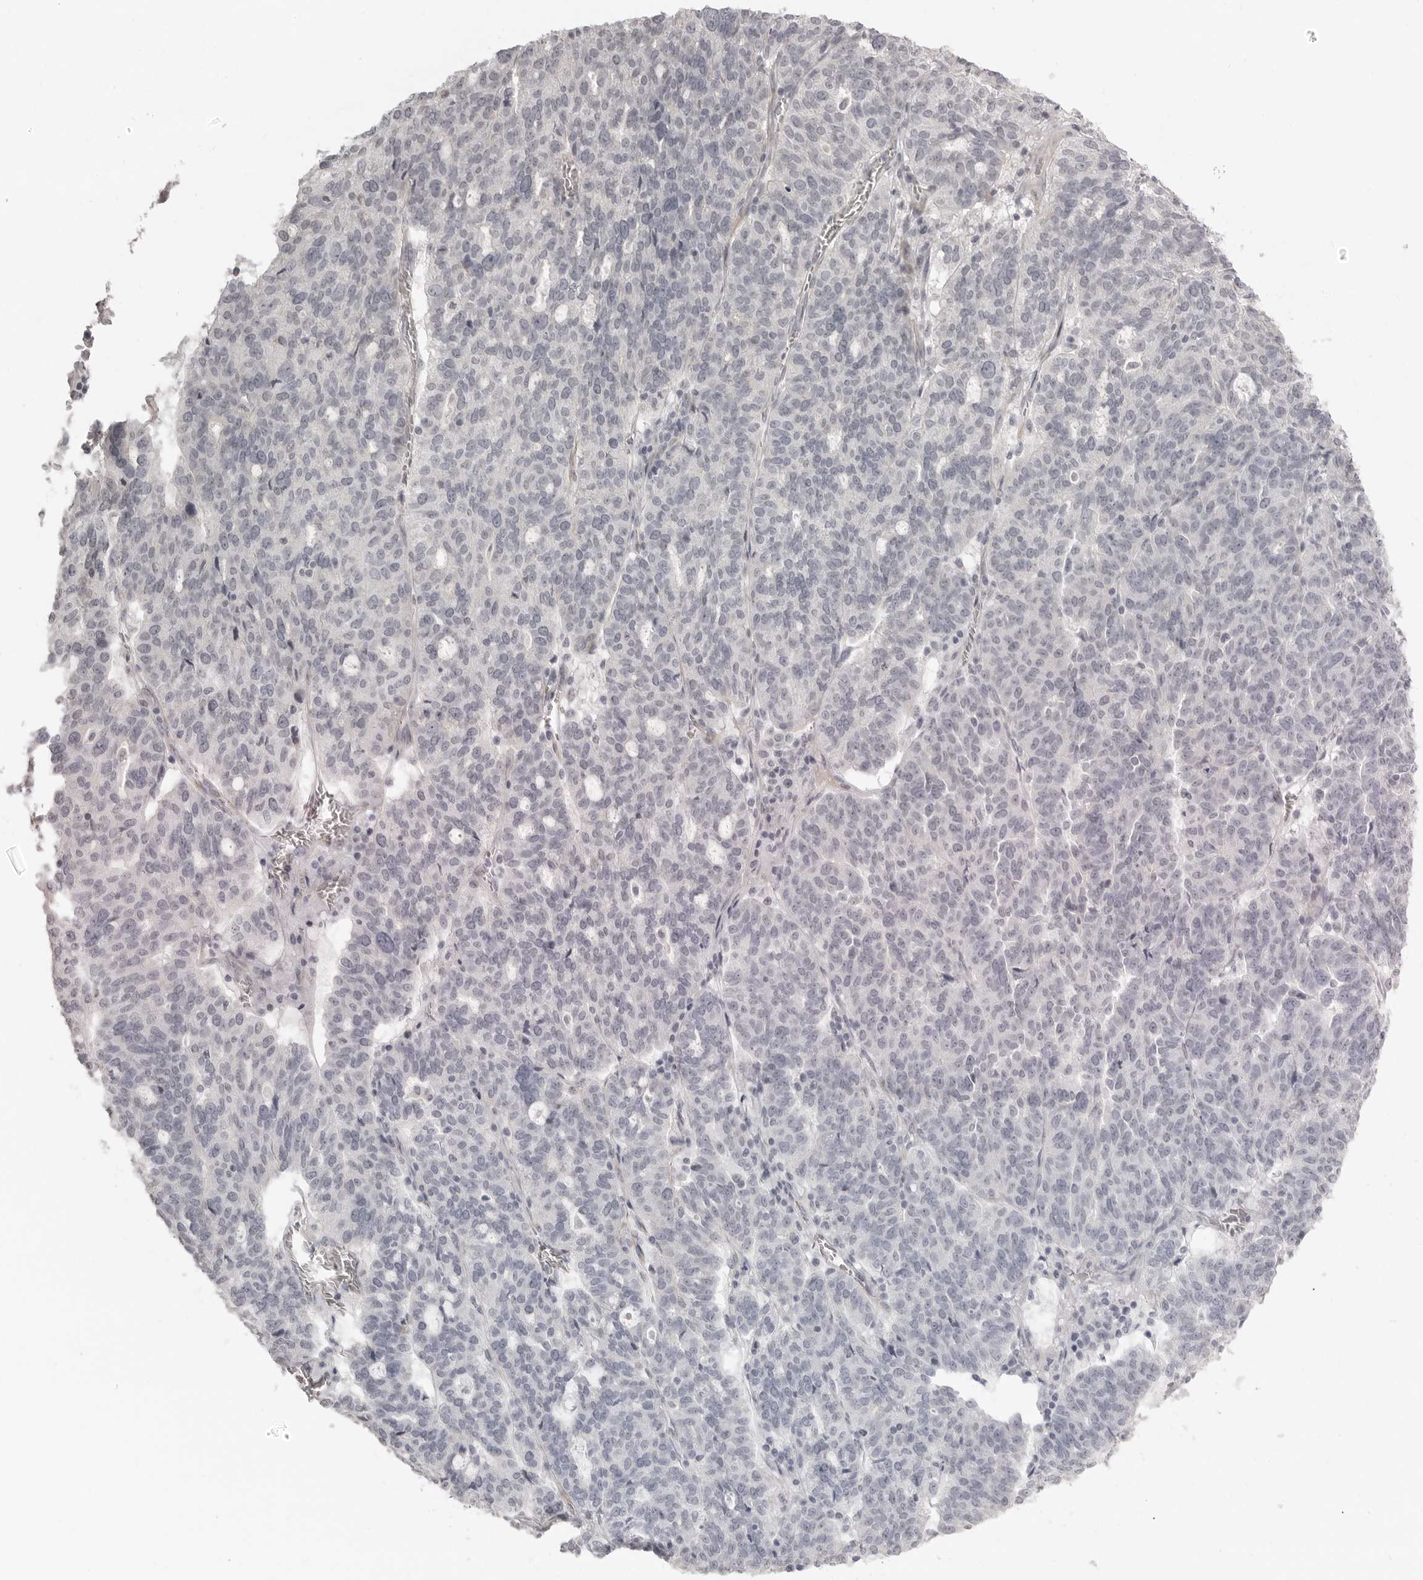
{"staining": {"intensity": "negative", "quantity": "none", "location": "none"}, "tissue": "ovarian cancer", "cell_type": "Tumor cells", "image_type": "cancer", "snomed": [{"axis": "morphology", "description": "Cystadenocarcinoma, serous, NOS"}, {"axis": "topography", "description": "Ovary"}], "caption": "Immunohistochemical staining of ovarian cancer demonstrates no significant staining in tumor cells. The staining was performed using DAB (3,3'-diaminobenzidine) to visualize the protein expression in brown, while the nuclei were stained in blue with hematoxylin (Magnification: 20x).", "gene": "SMG8", "patient": {"sex": "female", "age": 59}}